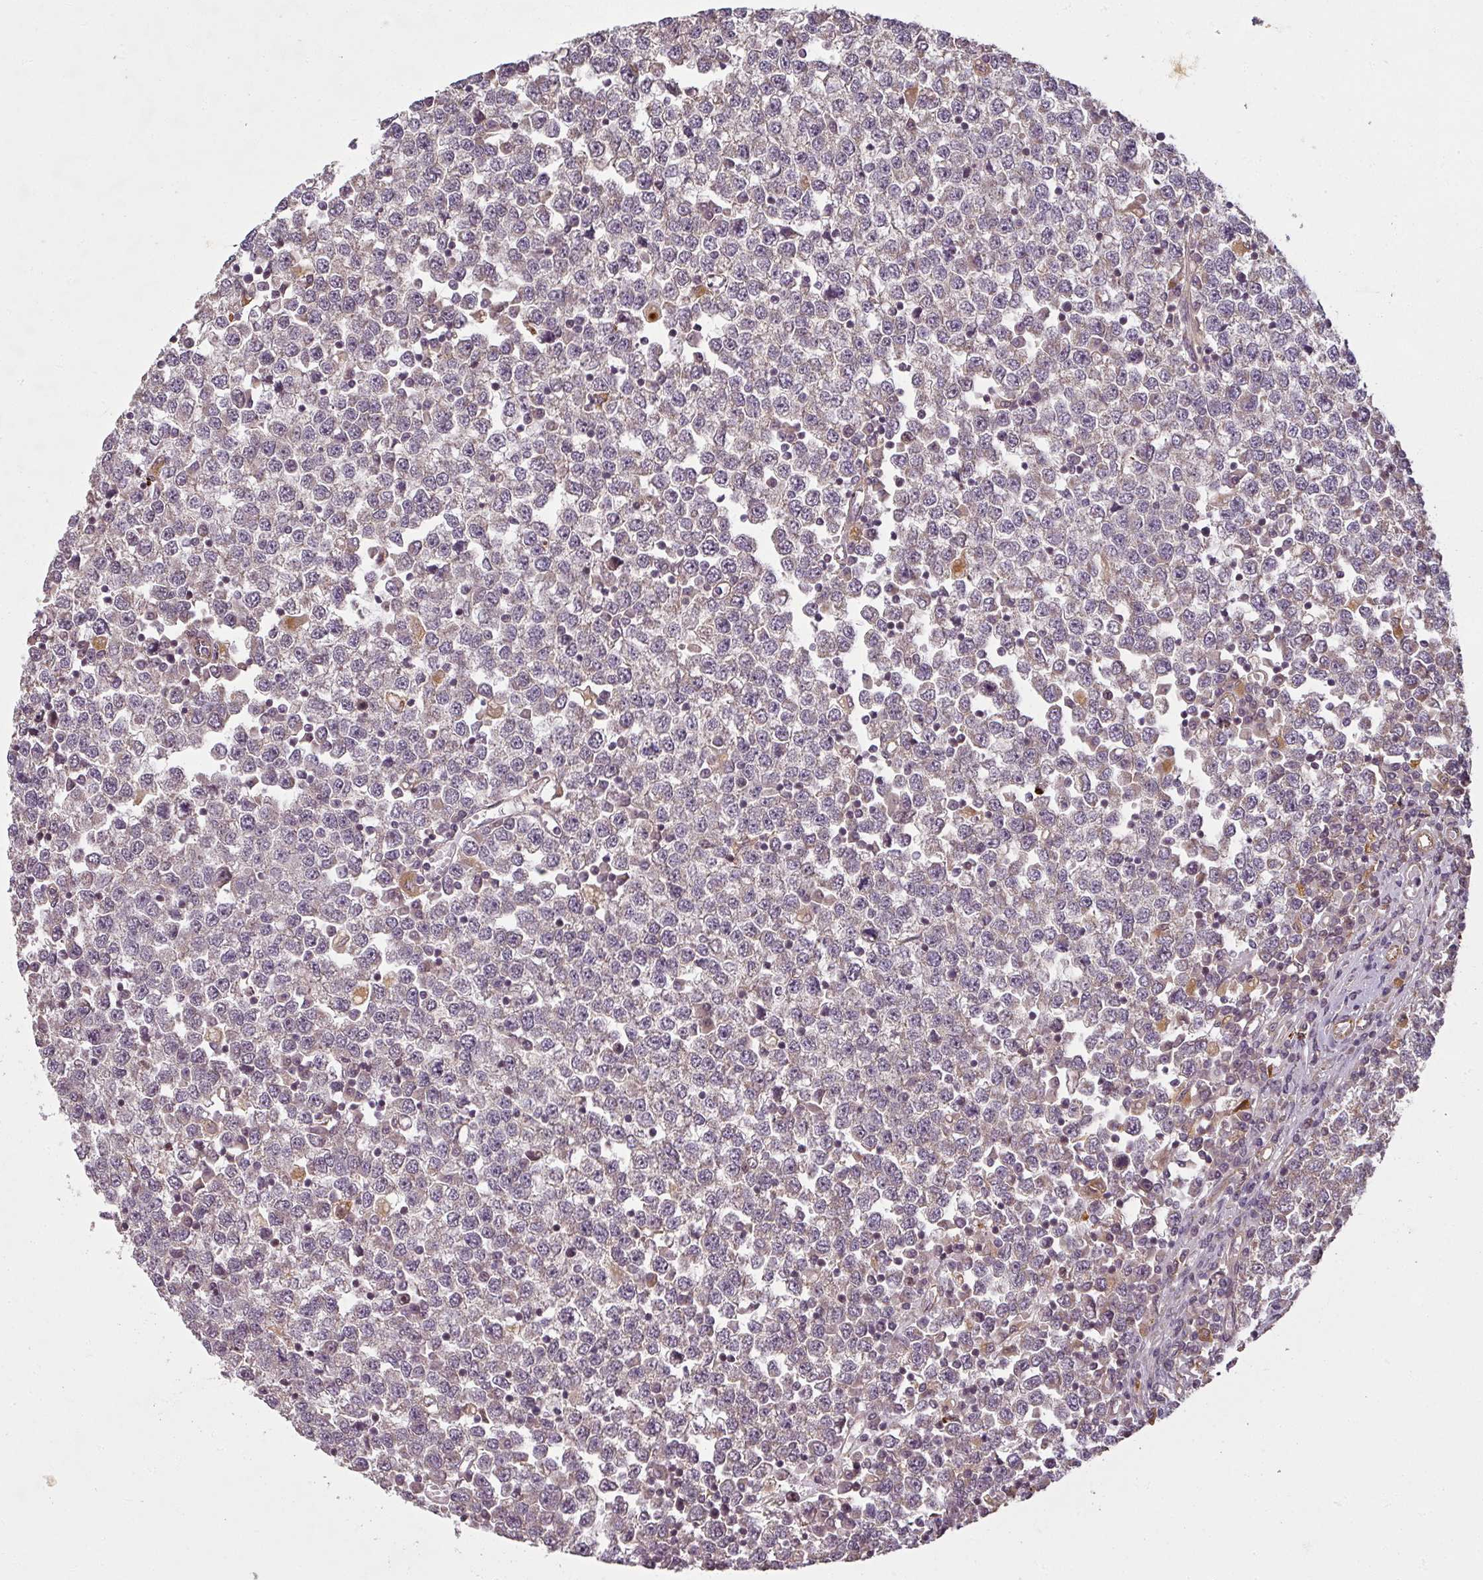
{"staining": {"intensity": "negative", "quantity": "none", "location": "none"}, "tissue": "testis cancer", "cell_type": "Tumor cells", "image_type": "cancer", "snomed": [{"axis": "morphology", "description": "Seminoma, NOS"}, {"axis": "topography", "description": "Testis"}], "caption": "This is an IHC photomicrograph of testis seminoma. There is no staining in tumor cells.", "gene": "DIMT1", "patient": {"sex": "male", "age": 65}}